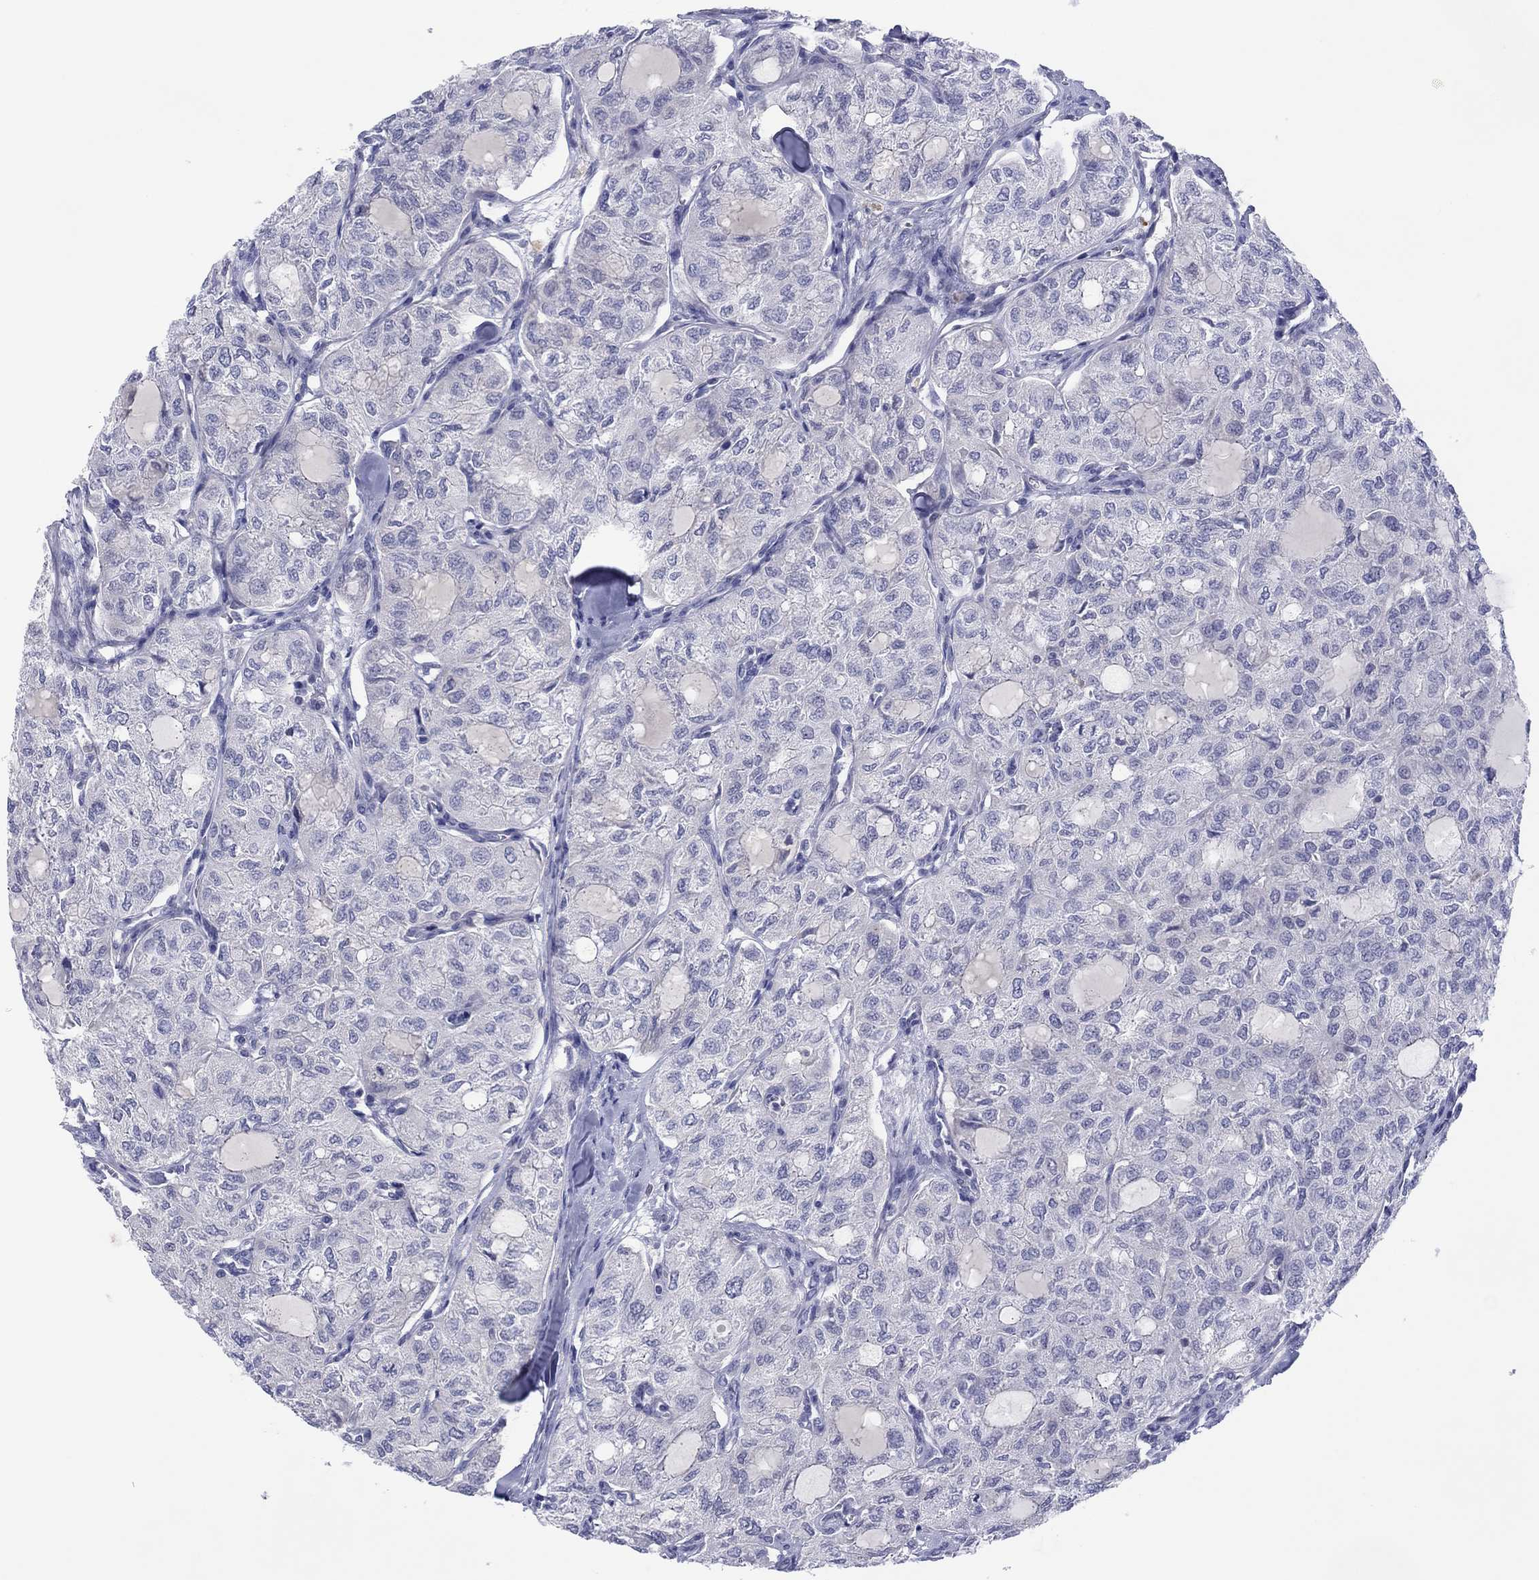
{"staining": {"intensity": "negative", "quantity": "none", "location": "none"}, "tissue": "thyroid cancer", "cell_type": "Tumor cells", "image_type": "cancer", "snomed": [{"axis": "morphology", "description": "Follicular adenoma carcinoma, NOS"}, {"axis": "topography", "description": "Thyroid gland"}], "caption": "High magnification brightfield microscopy of follicular adenoma carcinoma (thyroid) stained with DAB (3,3'-diaminobenzidine) (brown) and counterstained with hematoxylin (blue): tumor cells show no significant positivity. Brightfield microscopy of immunohistochemistry stained with DAB (3,3'-diaminobenzidine) (brown) and hematoxylin (blue), captured at high magnification.", "gene": "CYP2B6", "patient": {"sex": "male", "age": 75}}